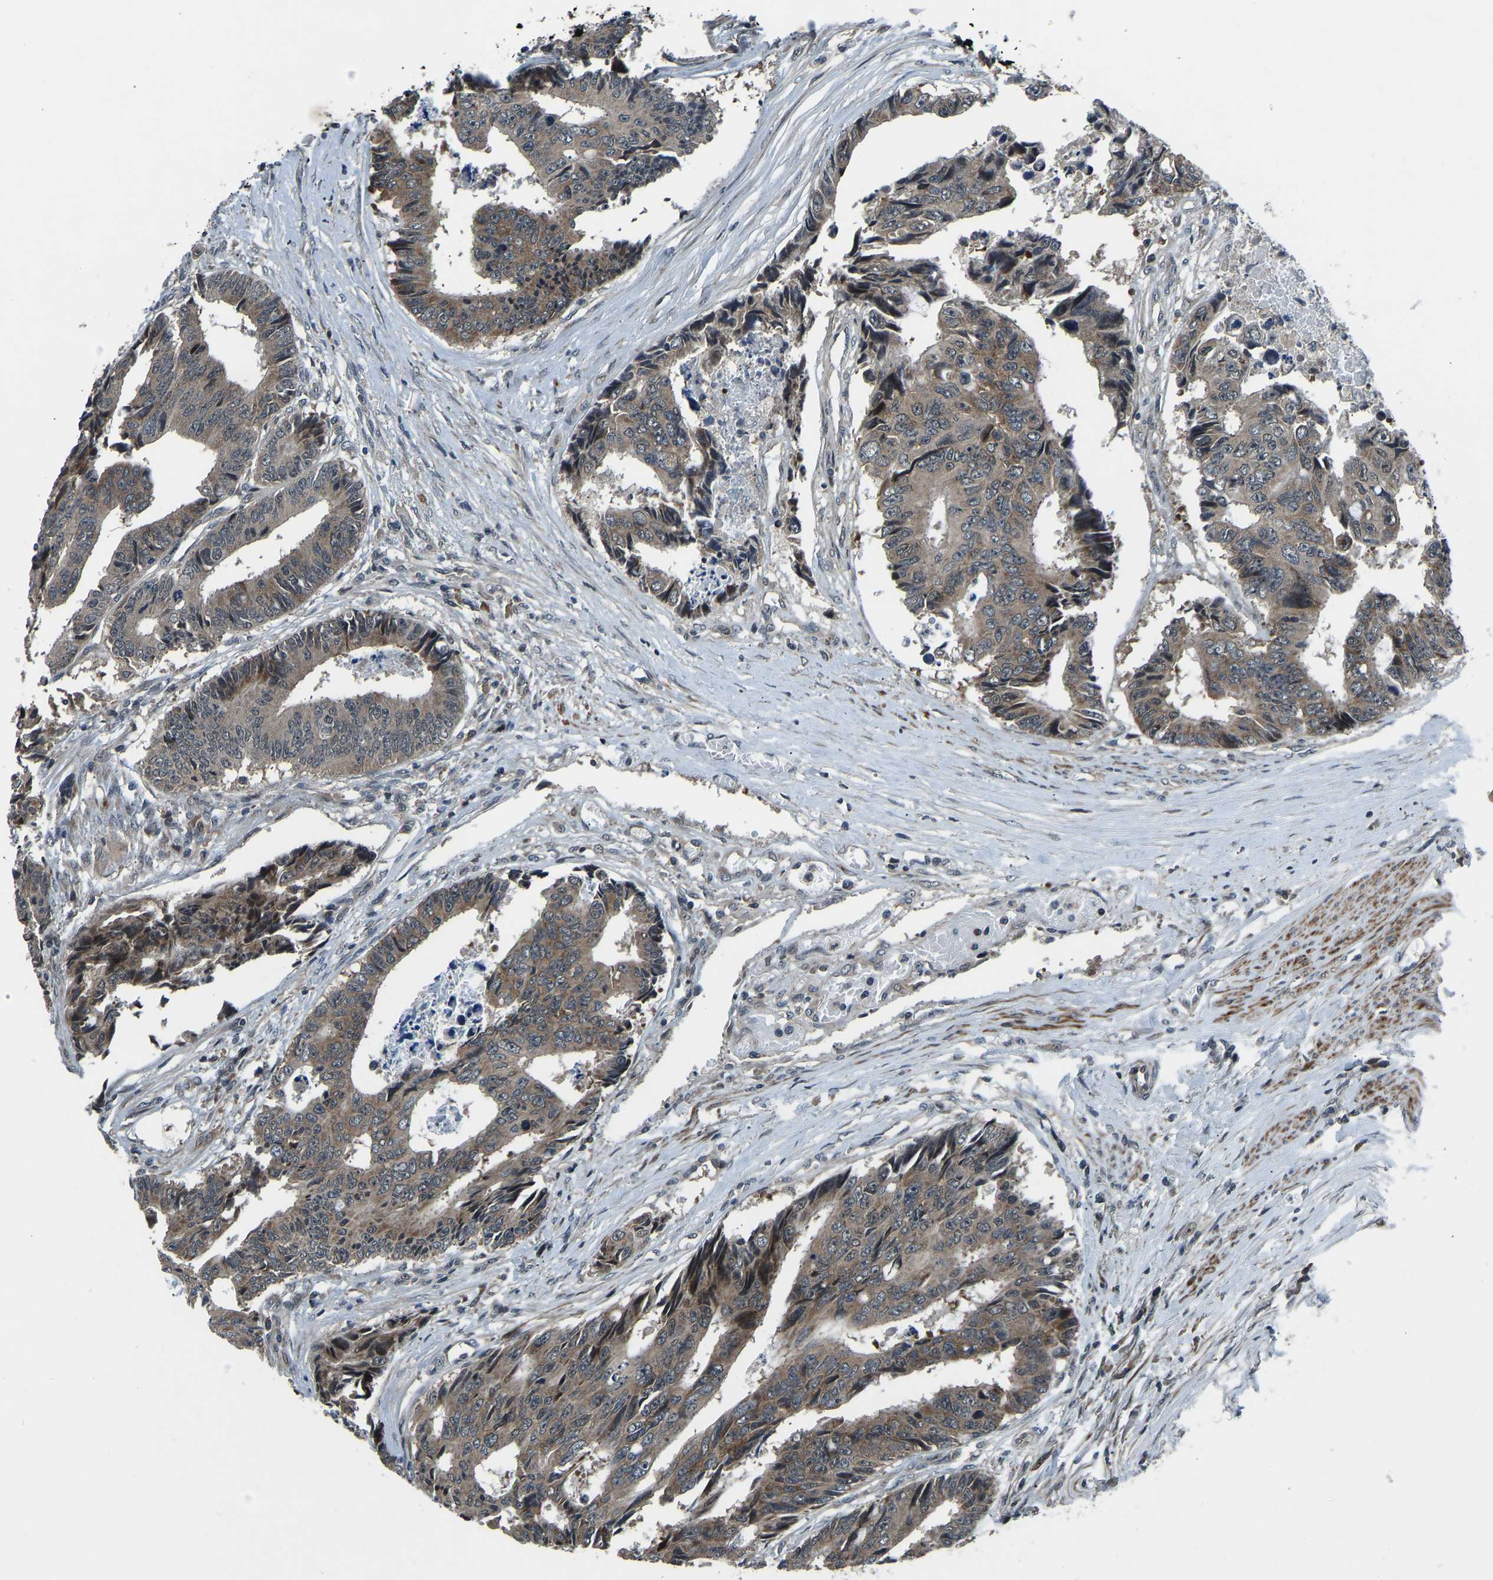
{"staining": {"intensity": "moderate", "quantity": ">75%", "location": "cytoplasmic/membranous"}, "tissue": "colorectal cancer", "cell_type": "Tumor cells", "image_type": "cancer", "snomed": [{"axis": "morphology", "description": "Adenocarcinoma, NOS"}, {"axis": "topography", "description": "Rectum"}], "caption": "About >75% of tumor cells in human colorectal cancer display moderate cytoplasmic/membranous protein expression as visualized by brown immunohistochemical staining.", "gene": "RLIM", "patient": {"sex": "male", "age": 84}}